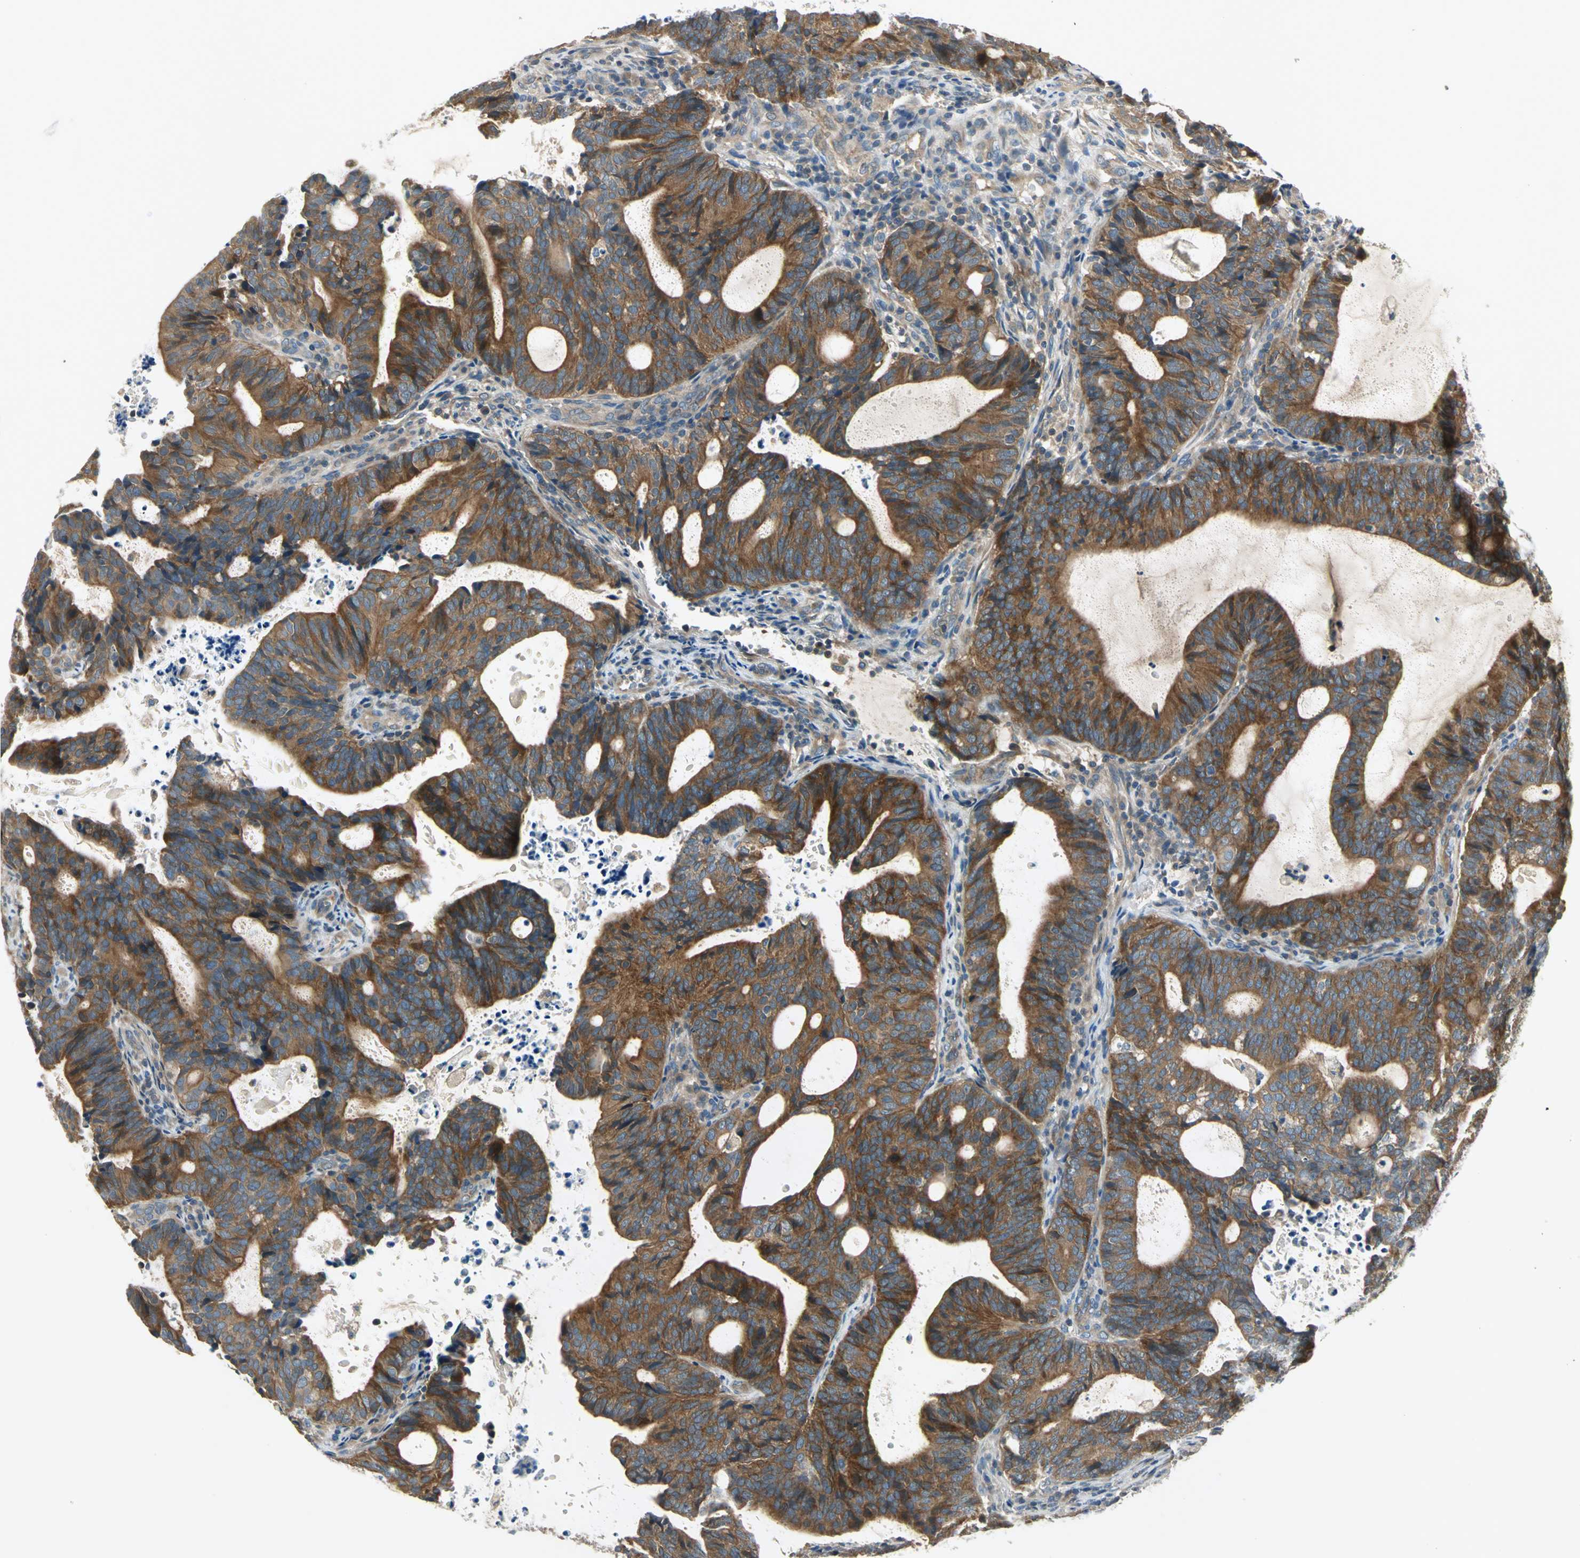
{"staining": {"intensity": "strong", "quantity": ">75%", "location": "cytoplasmic/membranous"}, "tissue": "endometrial cancer", "cell_type": "Tumor cells", "image_type": "cancer", "snomed": [{"axis": "morphology", "description": "Adenocarcinoma, NOS"}, {"axis": "topography", "description": "Uterus"}], "caption": "Tumor cells exhibit strong cytoplasmic/membranous staining in about >75% of cells in endometrial adenocarcinoma. The staining was performed using DAB (3,3'-diaminobenzidine), with brown indicating positive protein expression. Nuclei are stained blue with hematoxylin.", "gene": "PRKAA1", "patient": {"sex": "female", "age": 83}}